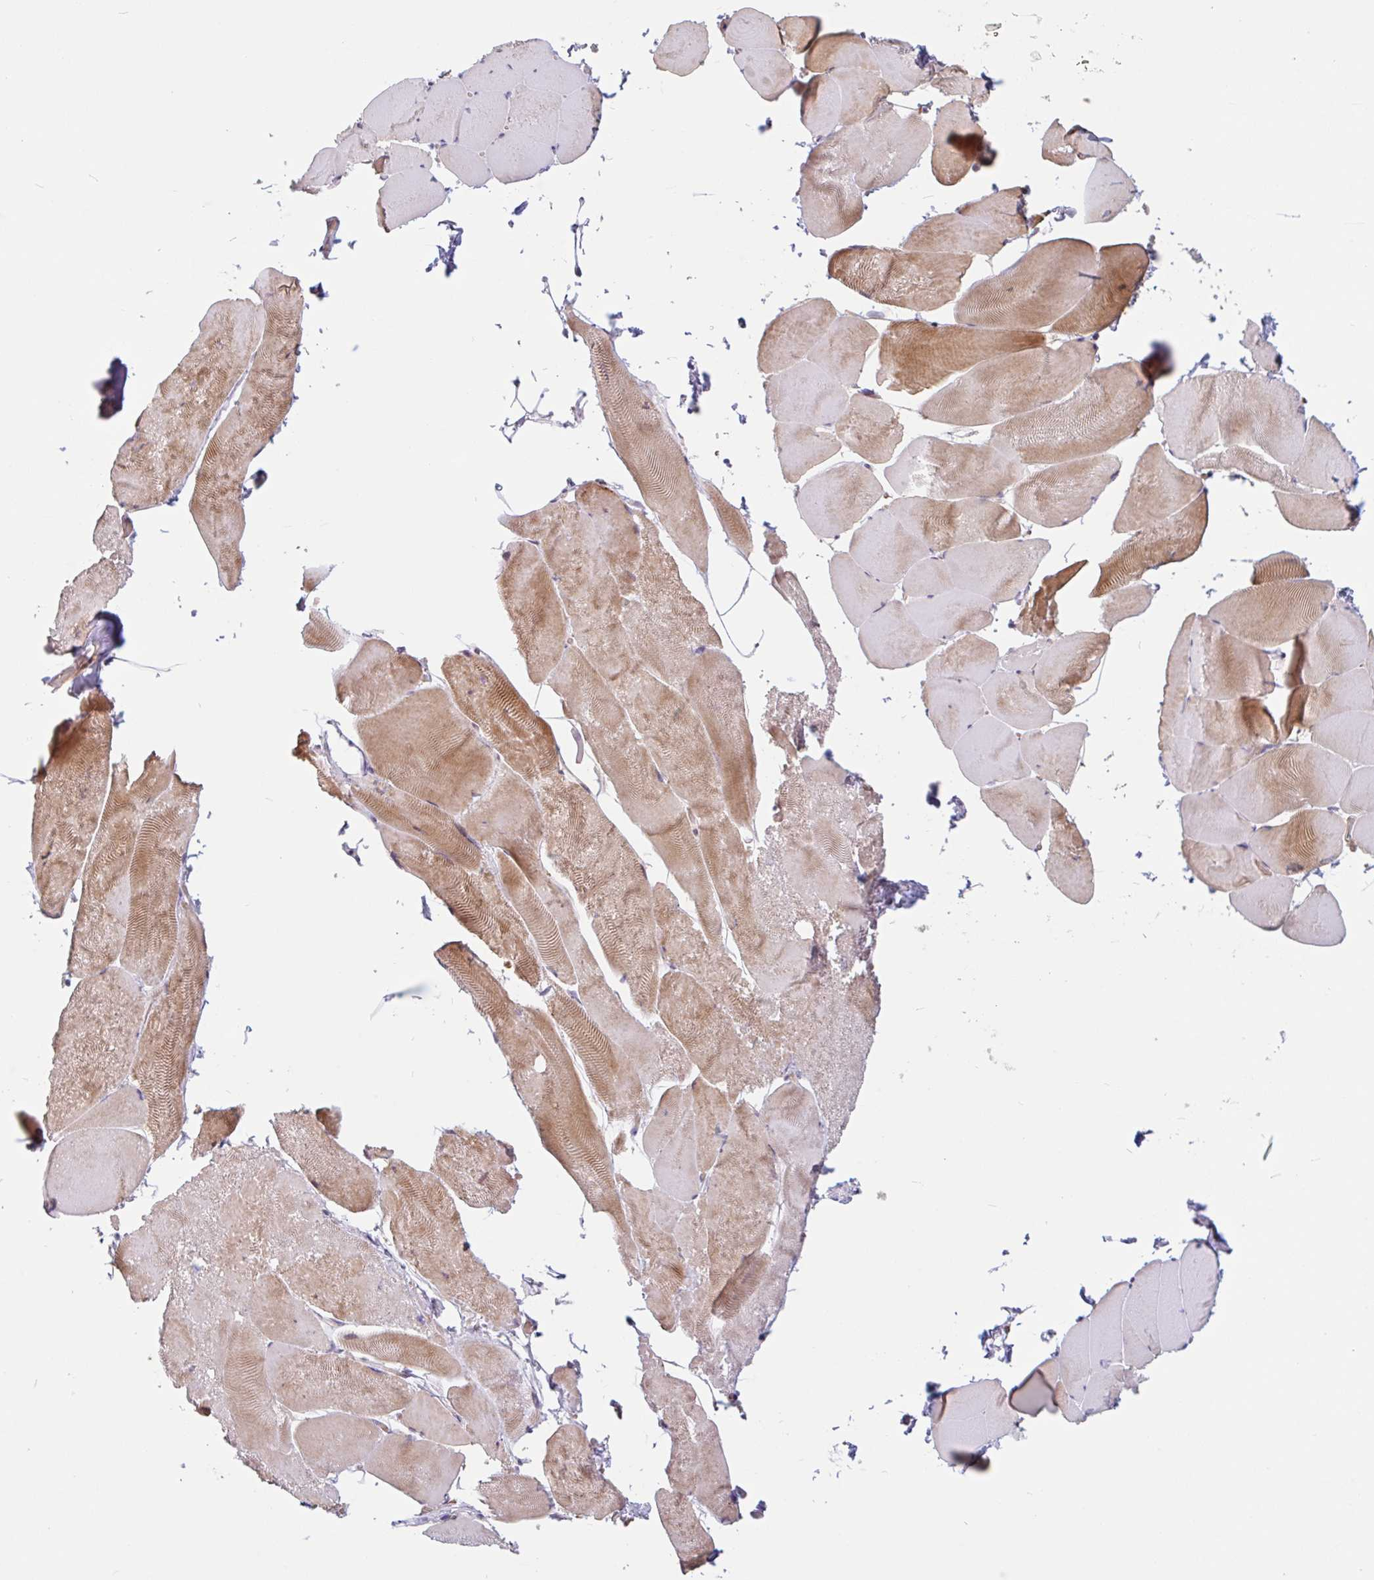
{"staining": {"intensity": "moderate", "quantity": "25%-75%", "location": "cytoplasmic/membranous"}, "tissue": "skeletal muscle", "cell_type": "Myocytes", "image_type": "normal", "snomed": [{"axis": "morphology", "description": "Normal tissue, NOS"}, {"axis": "topography", "description": "Skeletal muscle"}], "caption": "Immunohistochemical staining of benign skeletal muscle displays medium levels of moderate cytoplasmic/membranous positivity in about 25%-75% of myocytes.", "gene": "TMEM119", "patient": {"sex": "female", "age": 64}}